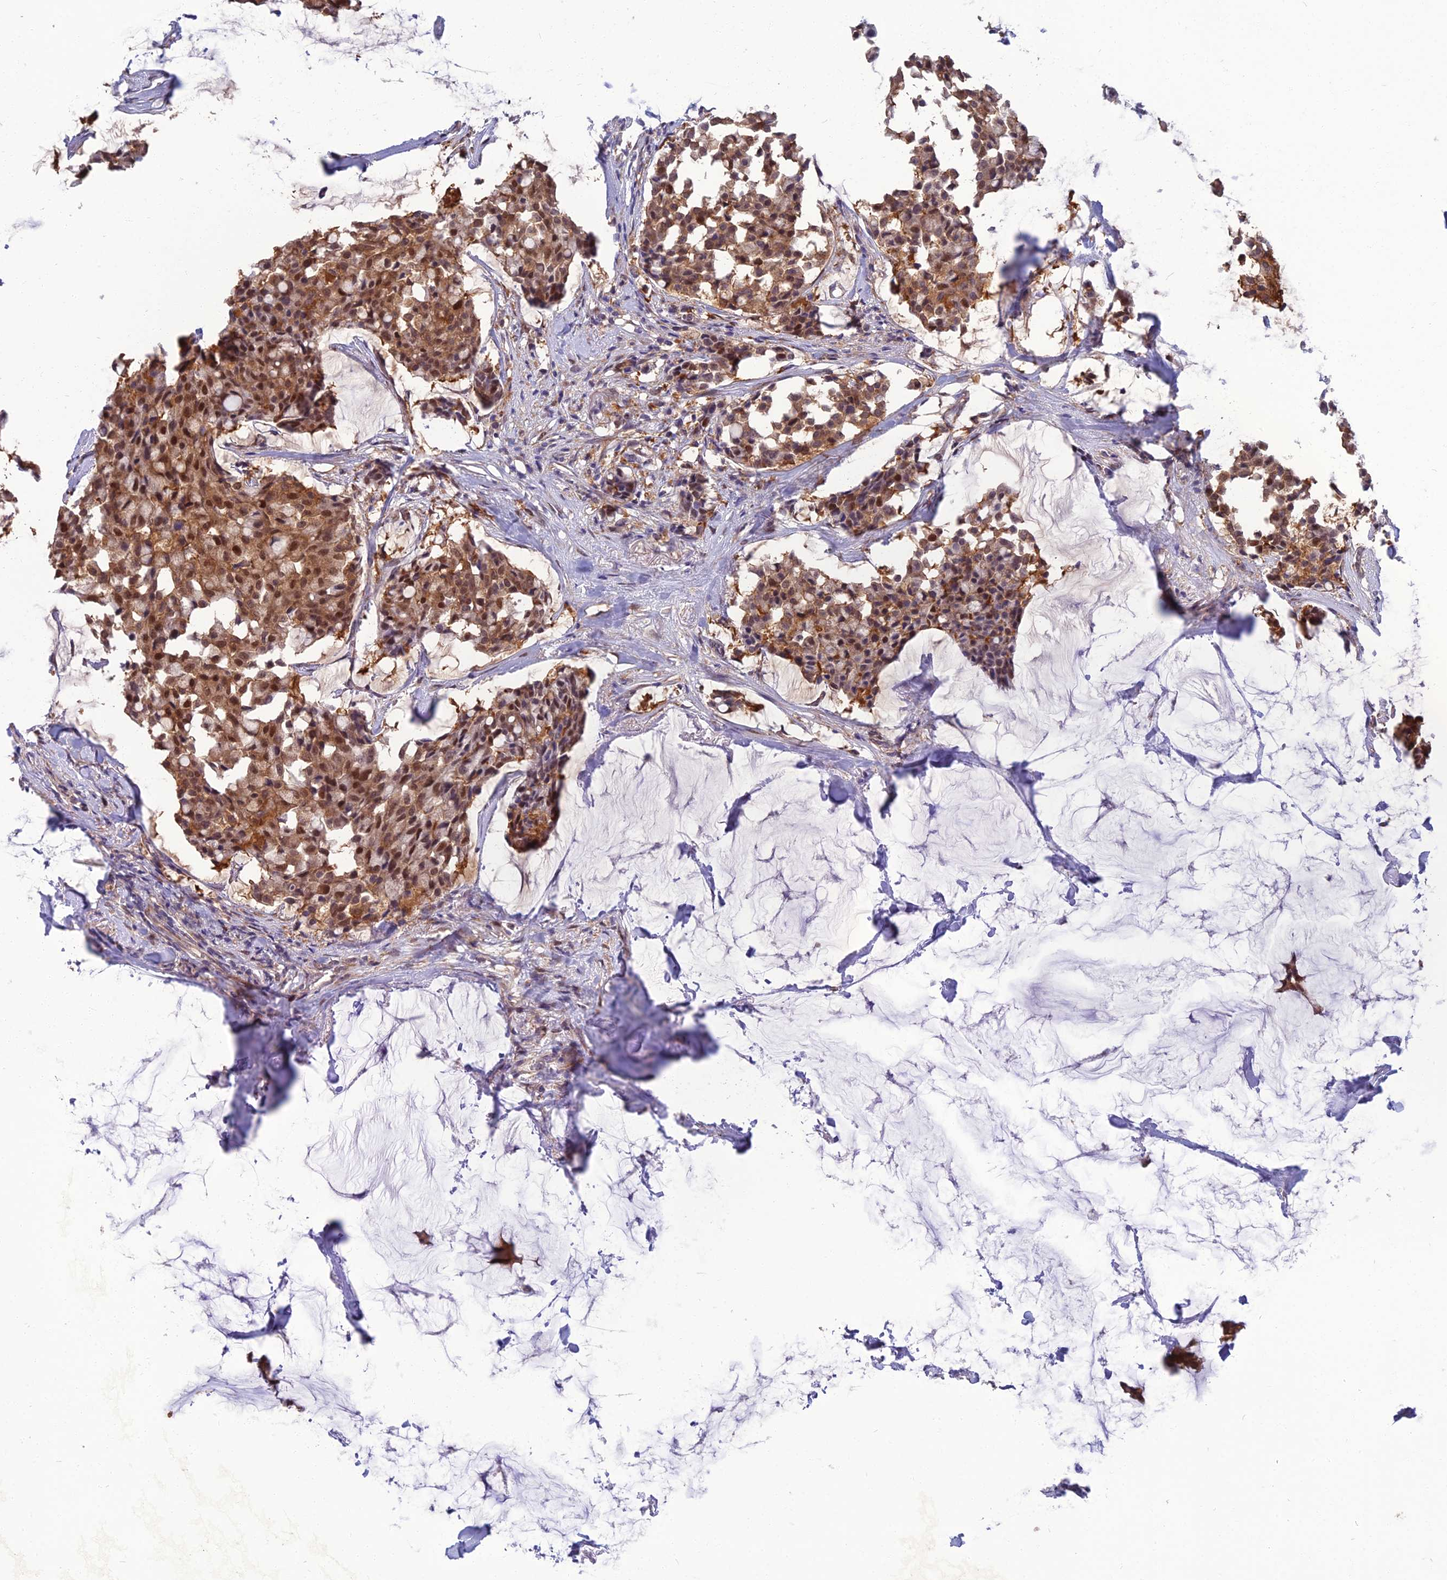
{"staining": {"intensity": "moderate", "quantity": ">75%", "location": "cytoplasmic/membranous,nuclear"}, "tissue": "breast cancer", "cell_type": "Tumor cells", "image_type": "cancer", "snomed": [{"axis": "morphology", "description": "Duct carcinoma"}, {"axis": "topography", "description": "Breast"}], "caption": "Human breast cancer stained with a protein marker reveals moderate staining in tumor cells.", "gene": "NR4A3", "patient": {"sex": "female", "age": 93}}